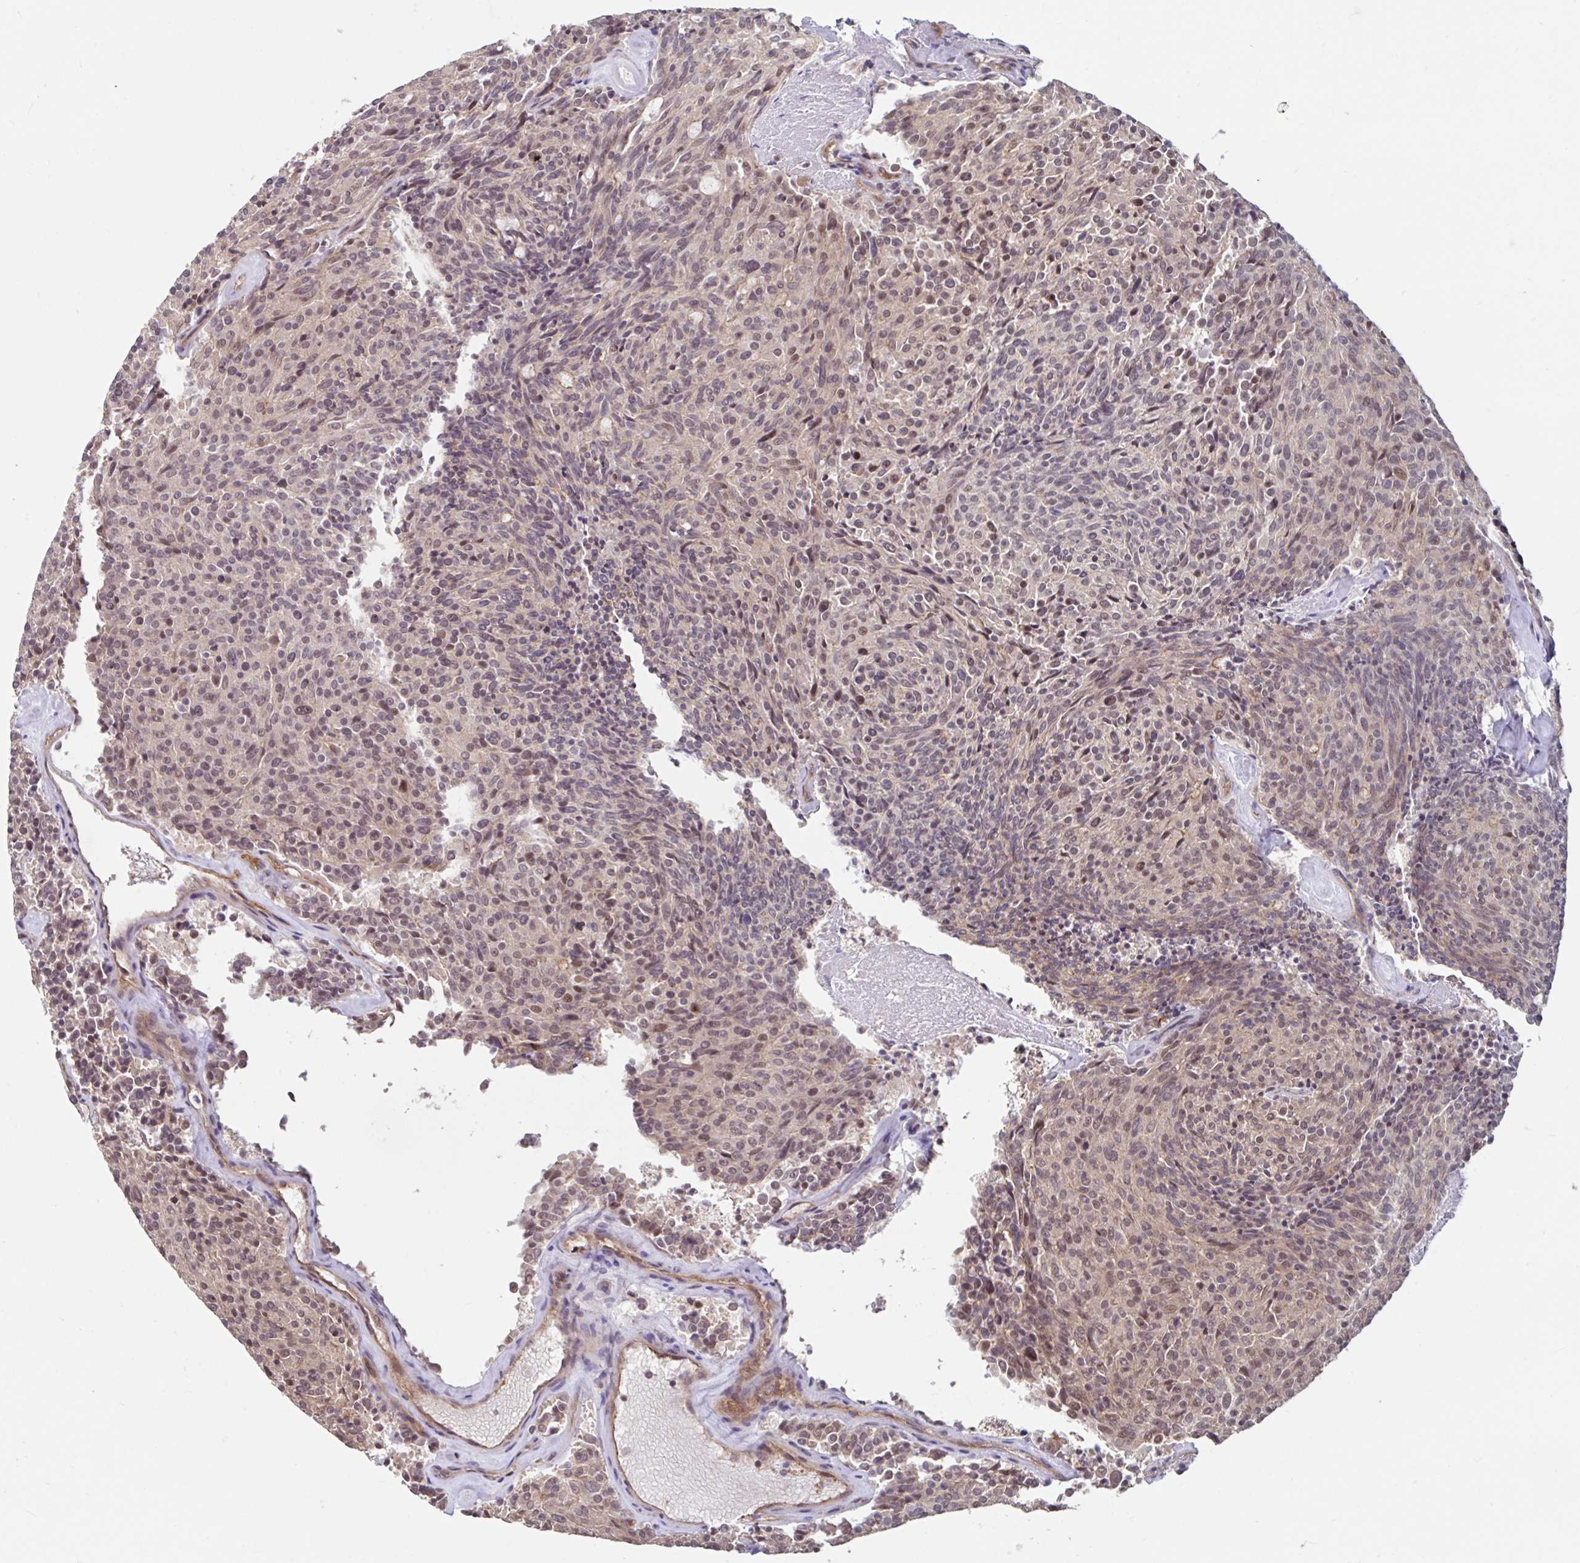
{"staining": {"intensity": "moderate", "quantity": ">75%", "location": "cytoplasmic/membranous,nuclear"}, "tissue": "carcinoid", "cell_type": "Tumor cells", "image_type": "cancer", "snomed": [{"axis": "morphology", "description": "Carcinoid, malignant, NOS"}, {"axis": "topography", "description": "Pancreas"}], "caption": "Brown immunohistochemical staining in human carcinoid demonstrates moderate cytoplasmic/membranous and nuclear positivity in approximately >75% of tumor cells. (DAB = brown stain, brightfield microscopy at high magnification).", "gene": "STYXL1", "patient": {"sex": "female", "age": 54}}